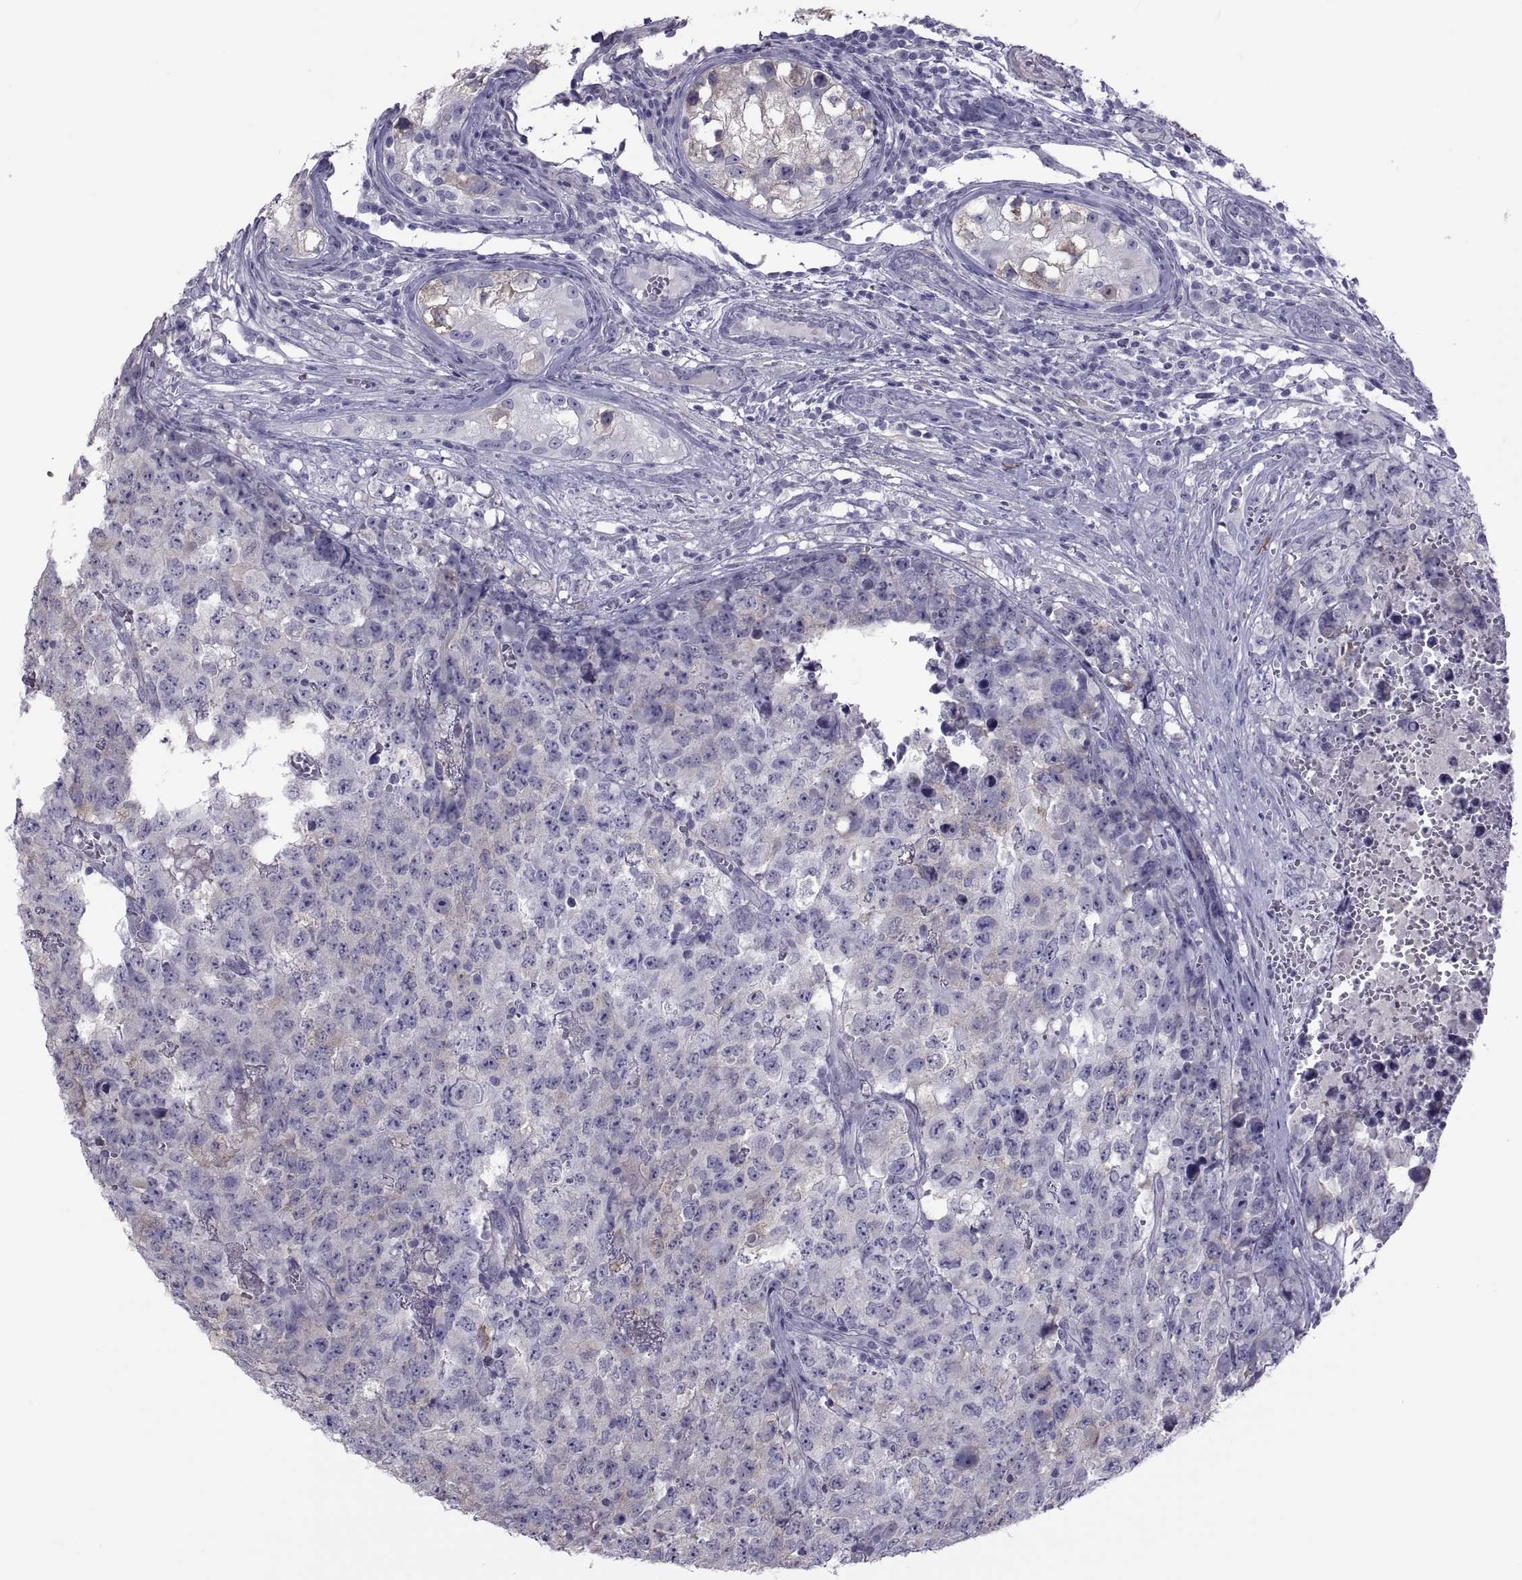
{"staining": {"intensity": "weak", "quantity": "<25%", "location": "cytoplasmic/membranous"}, "tissue": "testis cancer", "cell_type": "Tumor cells", "image_type": "cancer", "snomed": [{"axis": "morphology", "description": "Carcinoma, Embryonal, NOS"}, {"axis": "topography", "description": "Testis"}], "caption": "Tumor cells are negative for brown protein staining in embryonal carcinoma (testis).", "gene": "MAGEB1", "patient": {"sex": "male", "age": 23}}